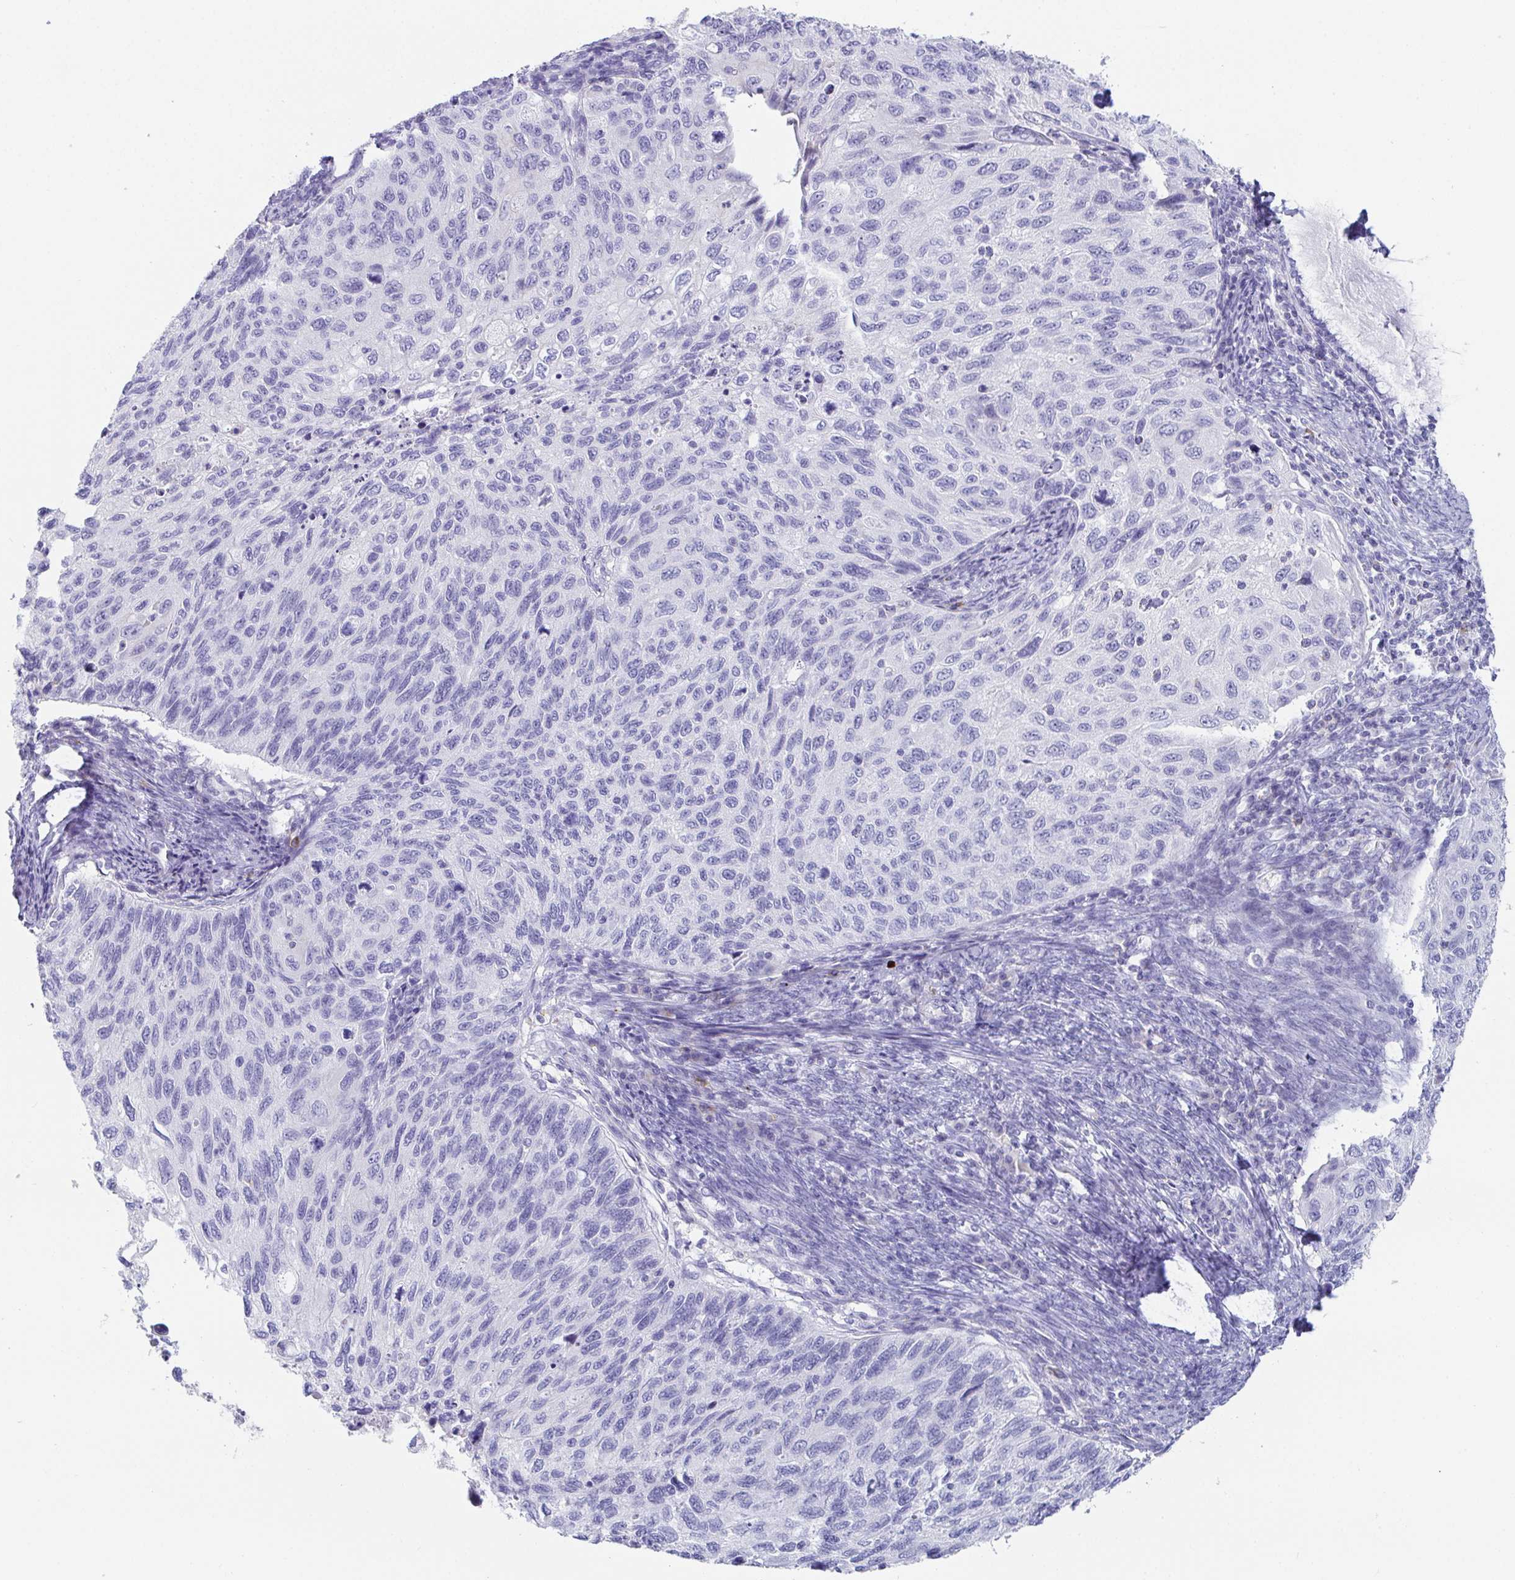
{"staining": {"intensity": "negative", "quantity": "none", "location": "none"}, "tissue": "cervical cancer", "cell_type": "Tumor cells", "image_type": "cancer", "snomed": [{"axis": "morphology", "description": "Squamous cell carcinoma, NOS"}, {"axis": "topography", "description": "Cervix"}], "caption": "DAB immunohistochemical staining of cervical squamous cell carcinoma shows no significant expression in tumor cells.", "gene": "PLA2G1B", "patient": {"sex": "female", "age": 70}}